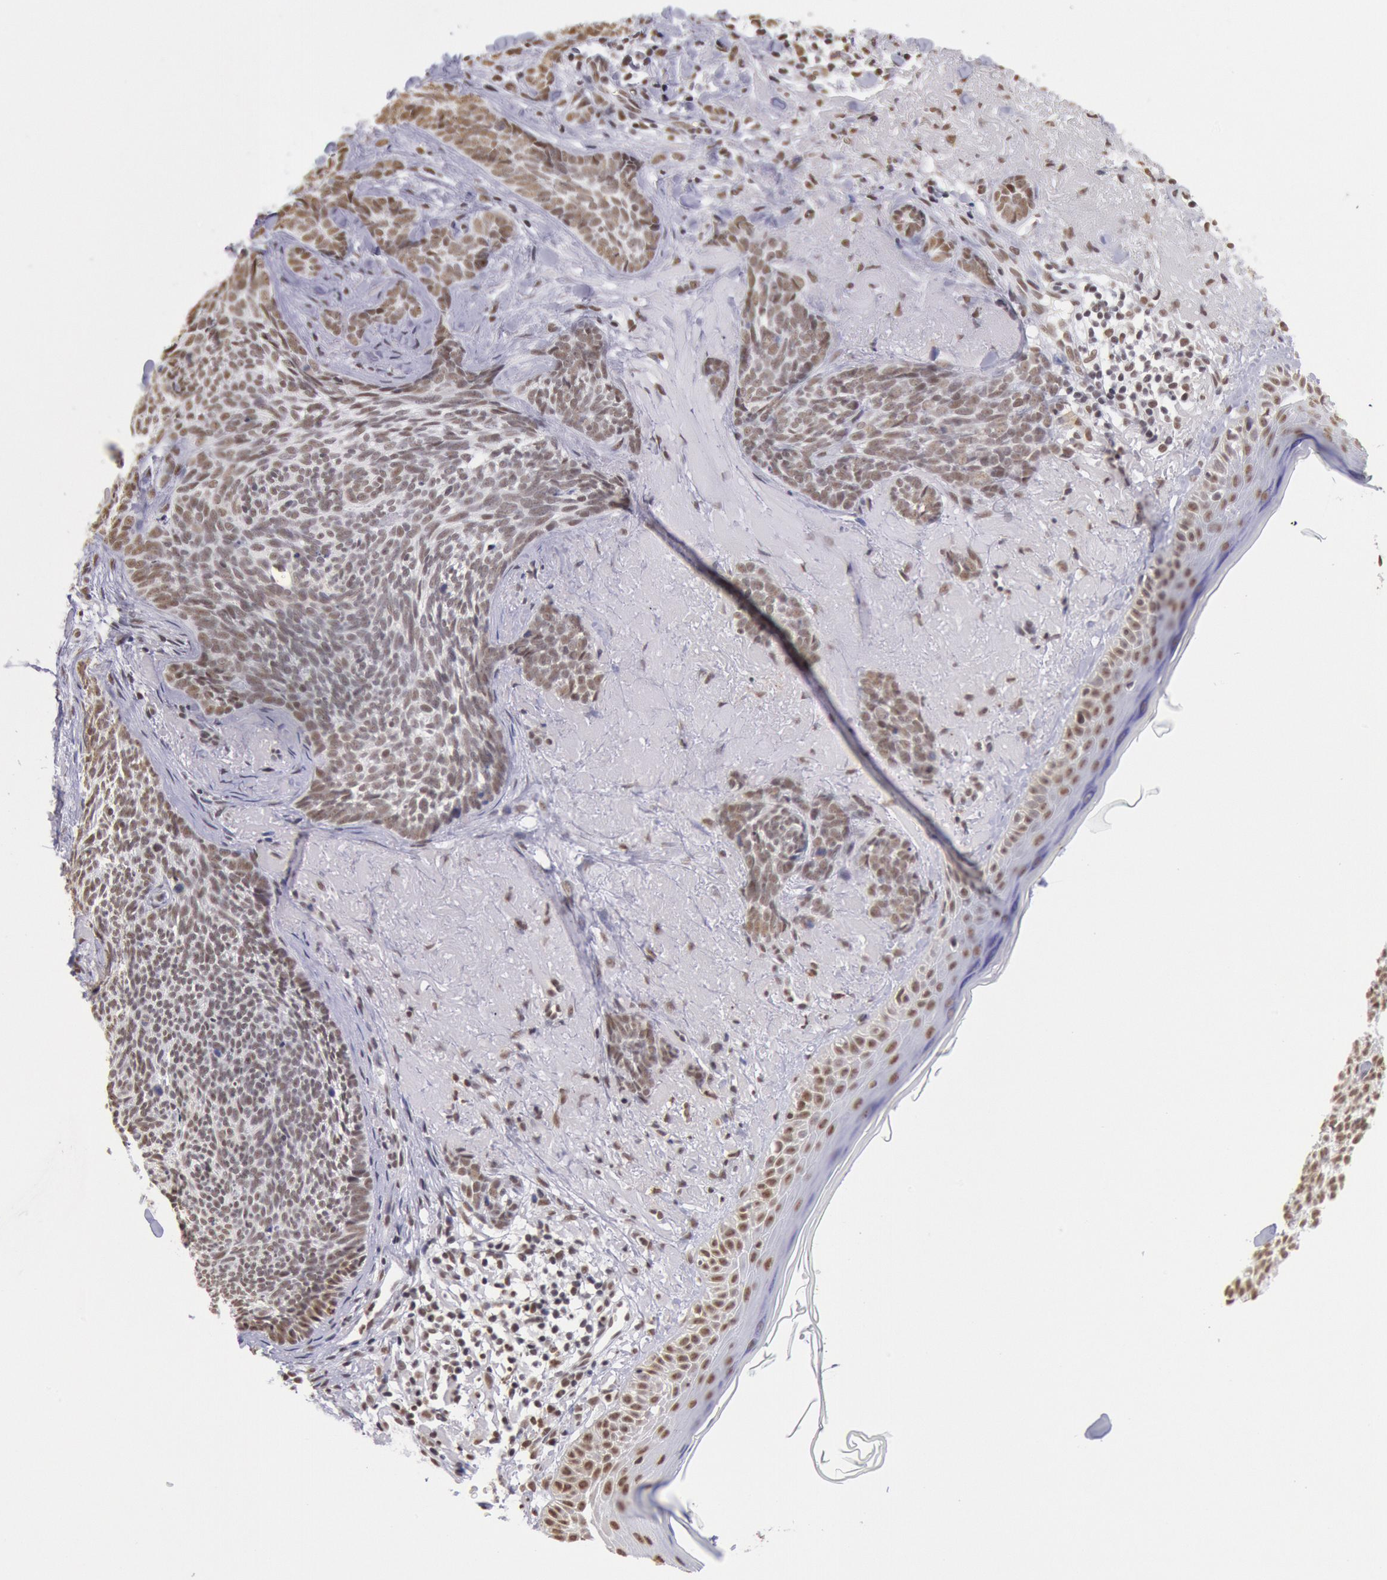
{"staining": {"intensity": "moderate", "quantity": ">75%", "location": "nuclear"}, "tissue": "skin cancer", "cell_type": "Tumor cells", "image_type": "cancer", "snomed": [{"axis": "morphology", "description": "Basal cell carcinoma"}, {"axis": "topography", "description": "Skin"}], "caption": "A brown stain shows moderate nuclear positivity of a protein in skin basal cell carcinoma tumor cells.", "gene": "SNRPD3", "patient": {"sex": "female", "age": 81}}